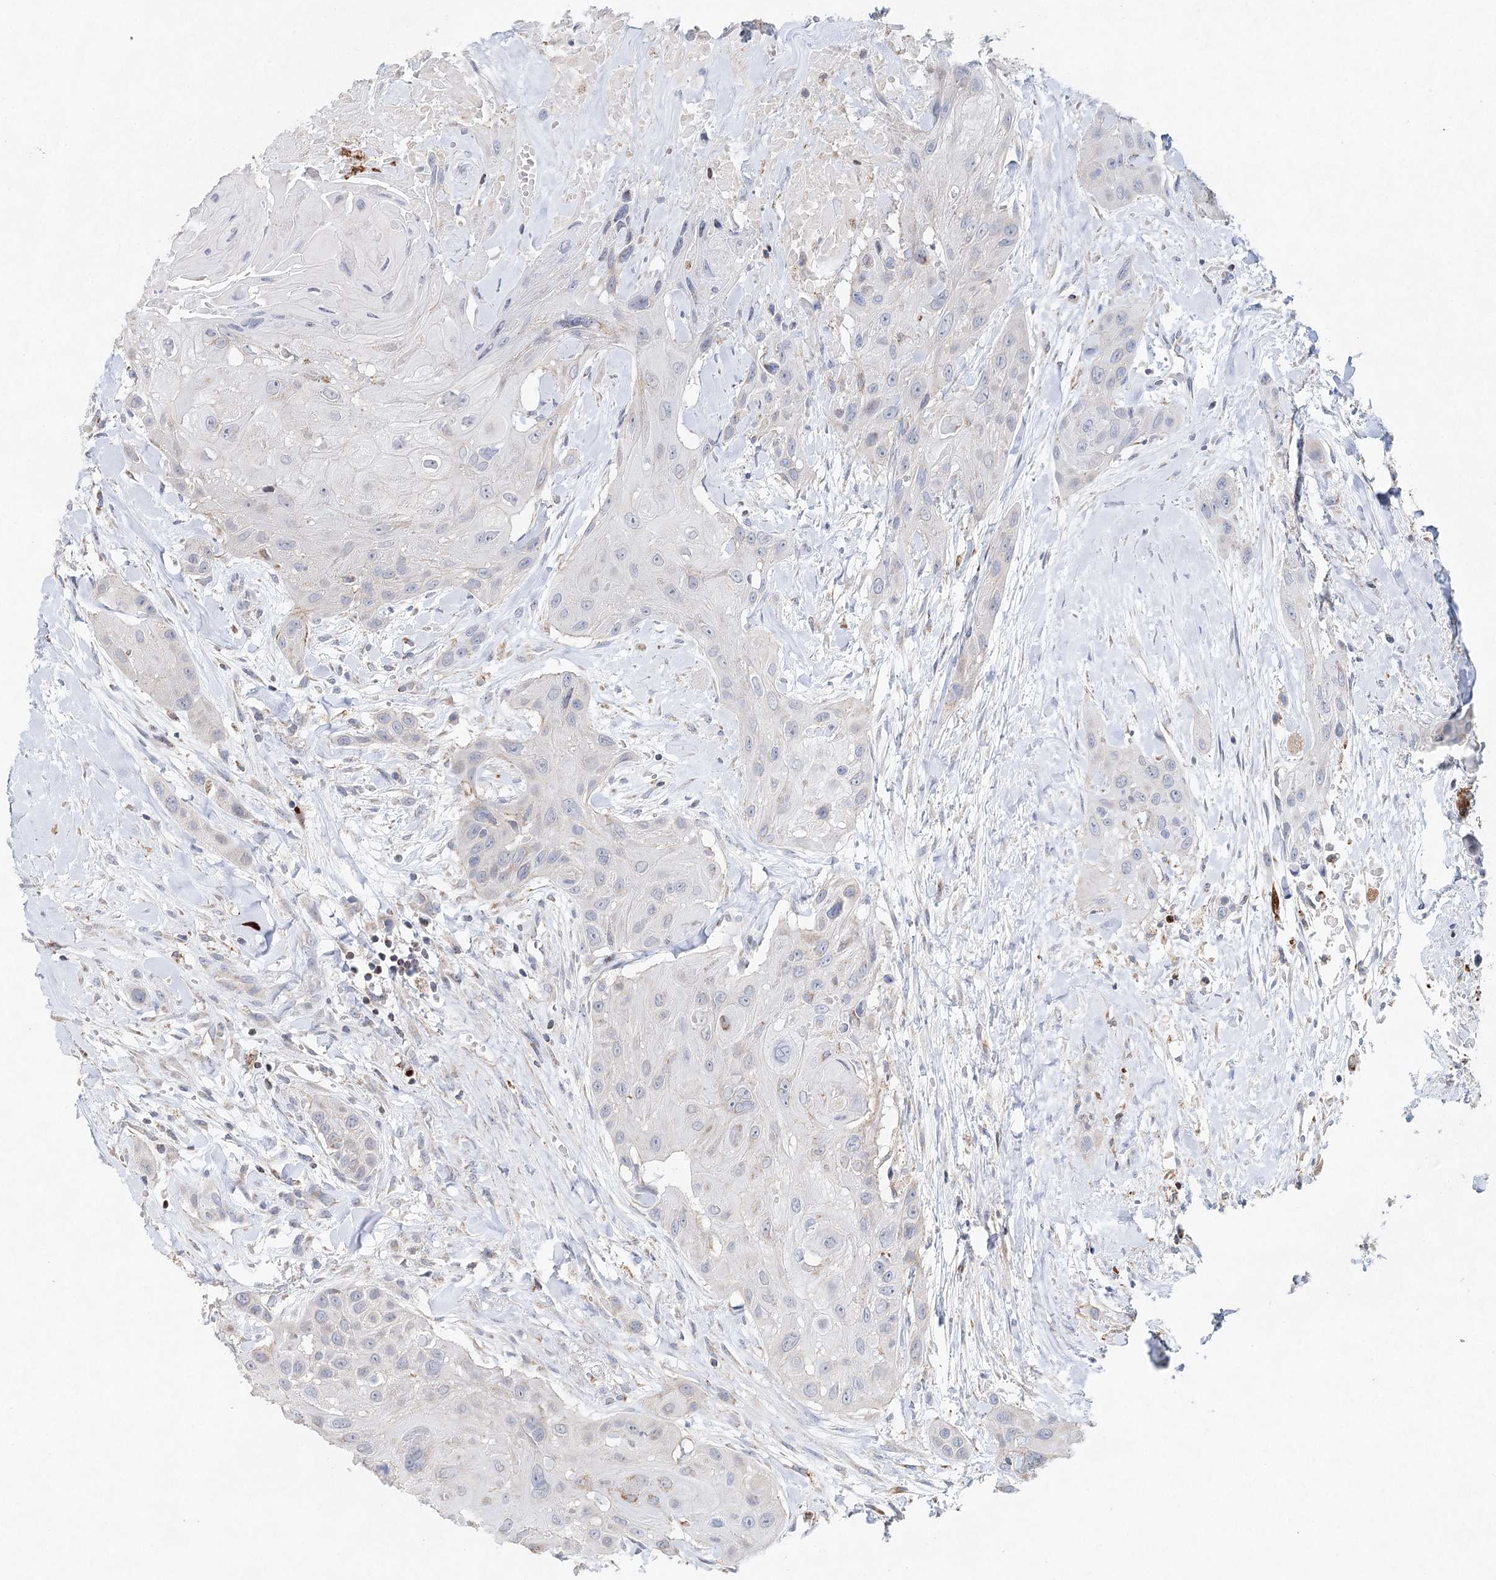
{"staining": {"intensity": "negative", "quantity": "none", "location": "none"}, "tissue": "head and neck cancer", "cell_type": "Tumor cells", "image_type": "cancer", "snomed": [{"axis": "morphology", "description": "Squamous cell carcinoma, NOS"}, {"axis": "topography", "description": "Head-Neck"}], "caption": "Squamous cell carcinoma (head and neck) stained for a protein using immunohistochemistry displays no positivity tumor cells.", "gene": "XPO6", "patient": {"sex": "male", "age": 81}}